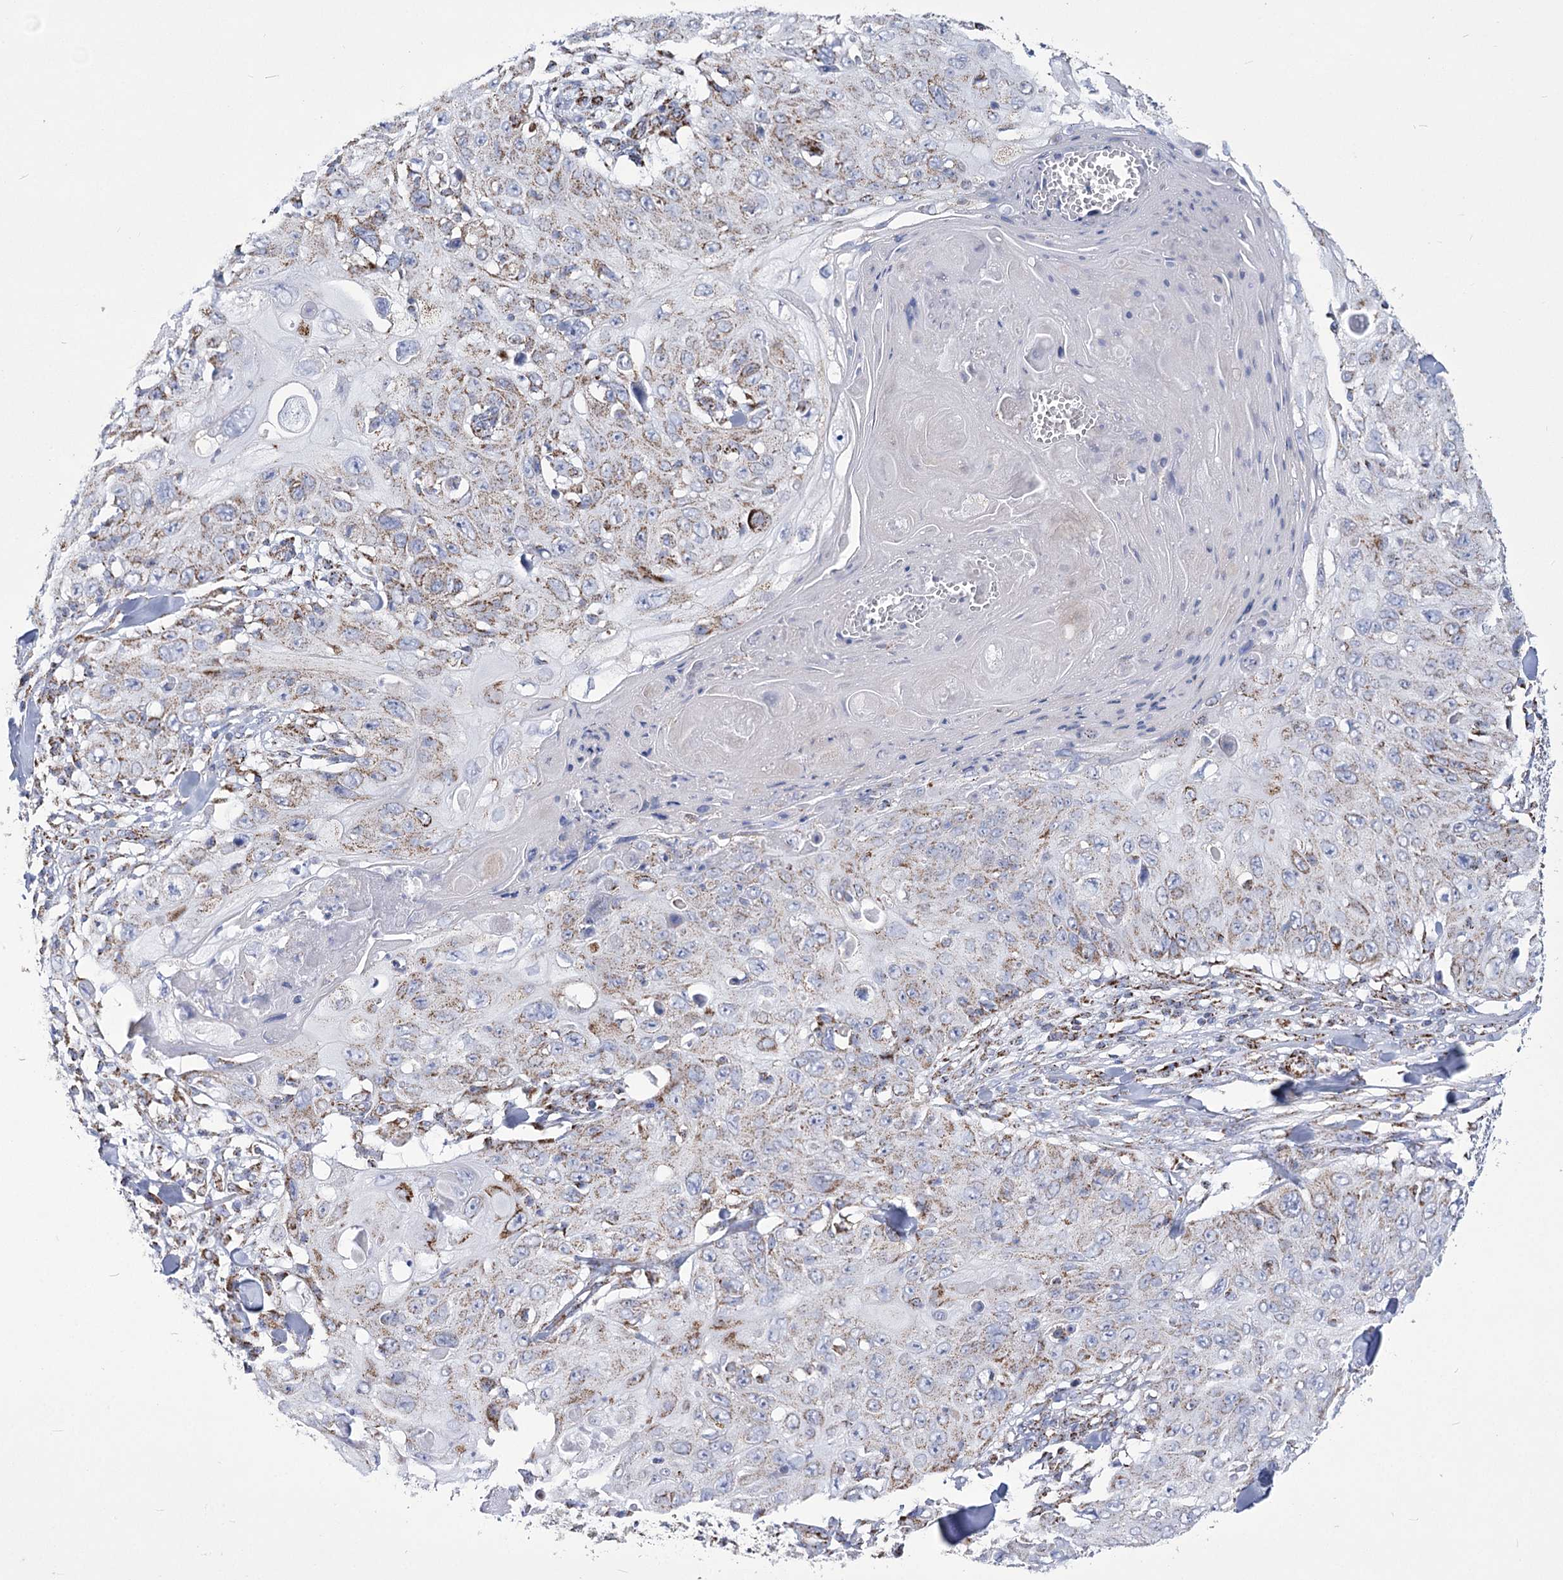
{"staining": {"intensity": "weak", "quantity": "25%-75%", "location": "cytoplasmic/membranous"}, "tissue": "skin cancer", "cell_type": "Tumor cells", "image_type": "cancer", "snomed": [{"axis": "morphology", "description": "Squamous cell carcinoma, NOS"}, {"axis": "topography", "description": "Skin"}], "caption": "Immunohistochemistry (IHC) of human squamous cell carcinoma (skin) shows low levels of weak cytoplasmic/membranous positivity in approximately 25%-75% of tumor cells. Nuclei are stained in blue.", "gene": "PDHB", "patient": {"sex": "male", "age": 86}}